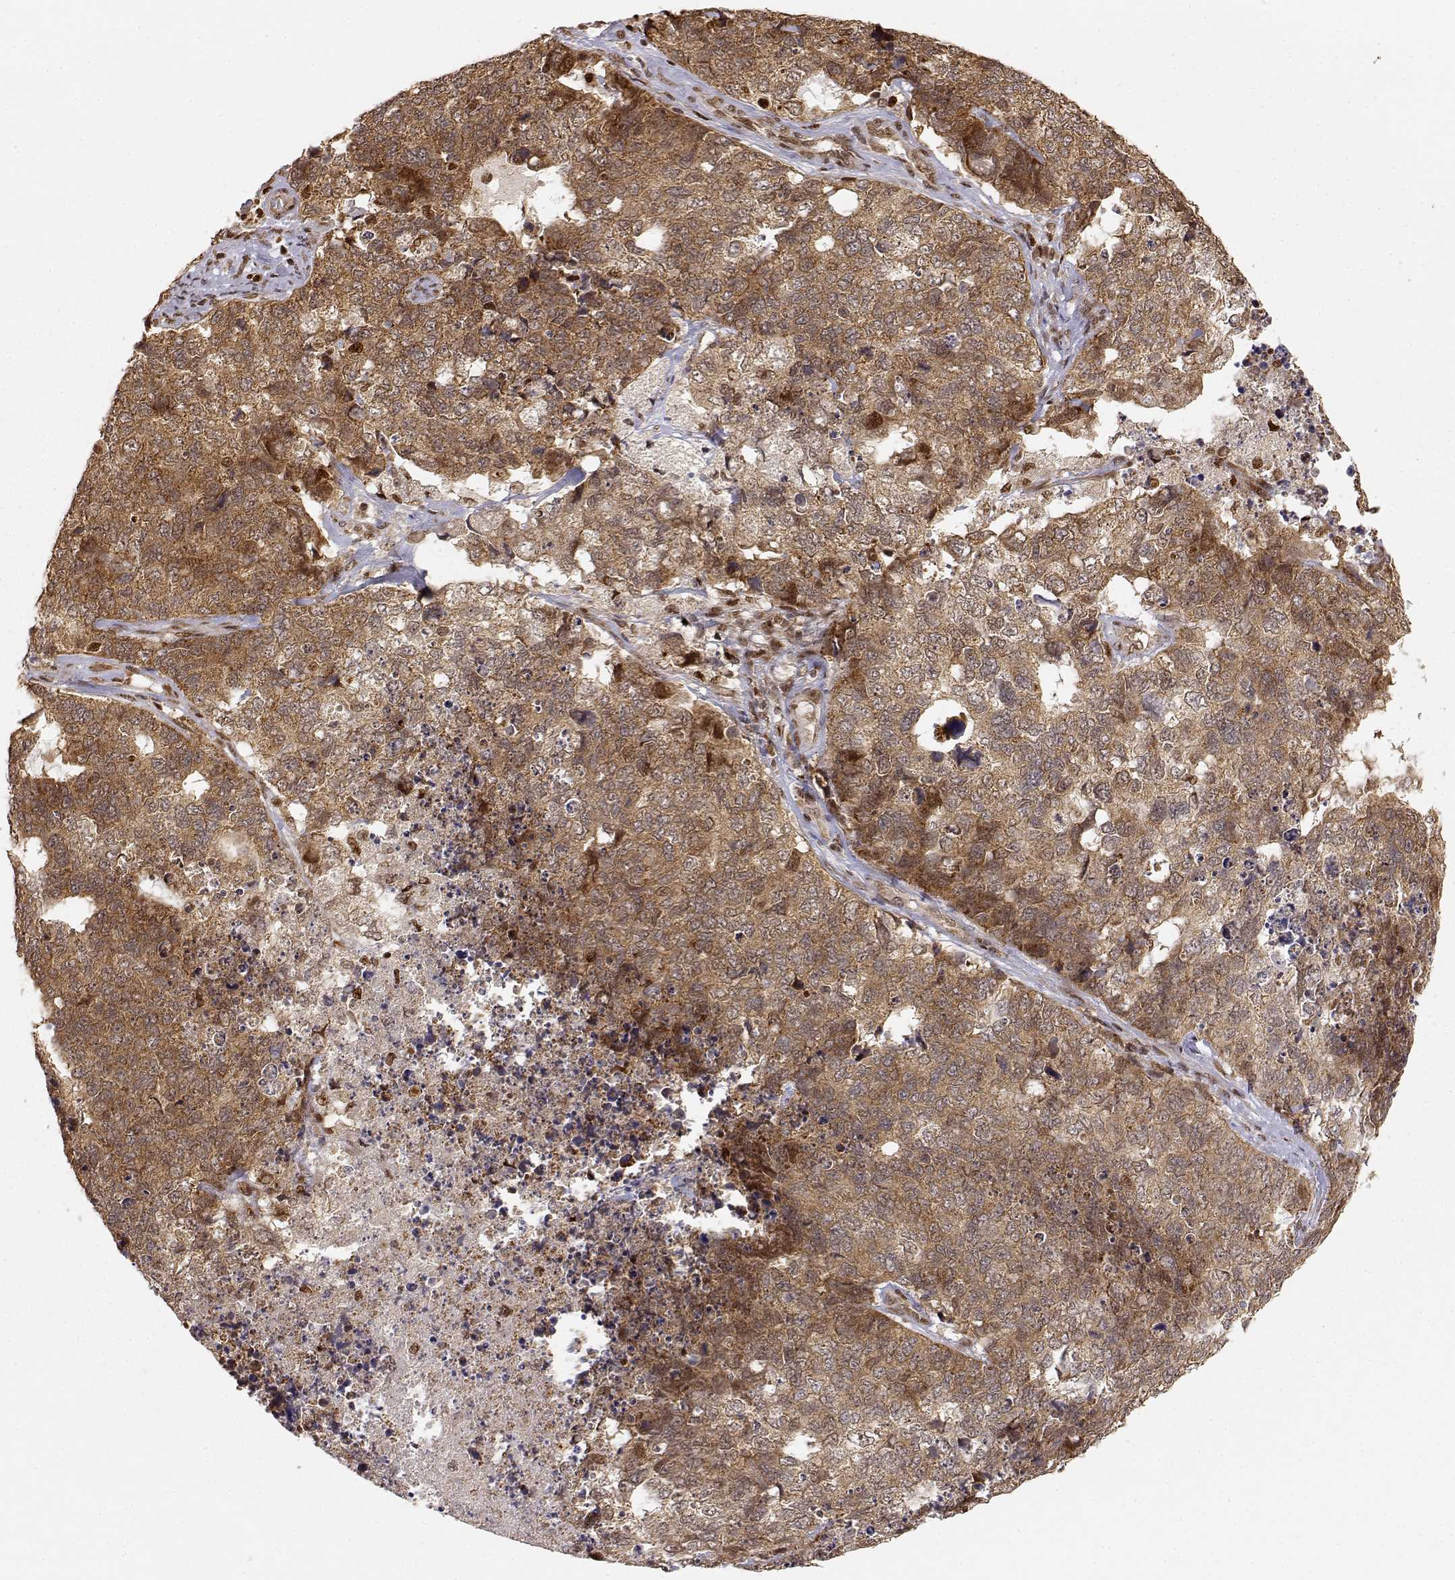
{"staining": {"intensity": "moderate", "quantity": ">75%", "location": "cytoplasmic/membranous"}, "tissue": "cervical cancer", "cell_type": "Tumor cells", "image_type": "cancer", "snomed": [{"axis": "morphology", "description": "Squamous cell carcinoma, NOS"}, {"axis": "topography", "description": "Cervix"}], "caption": "The immunohistochemical stain labels moderate cytoplasmic/membranous positivity in tumor cells of squamous cell carcinoma (cervical) tissue.", "gene": "BRCA1", "patient": {"sex": "female", "age": 63}}